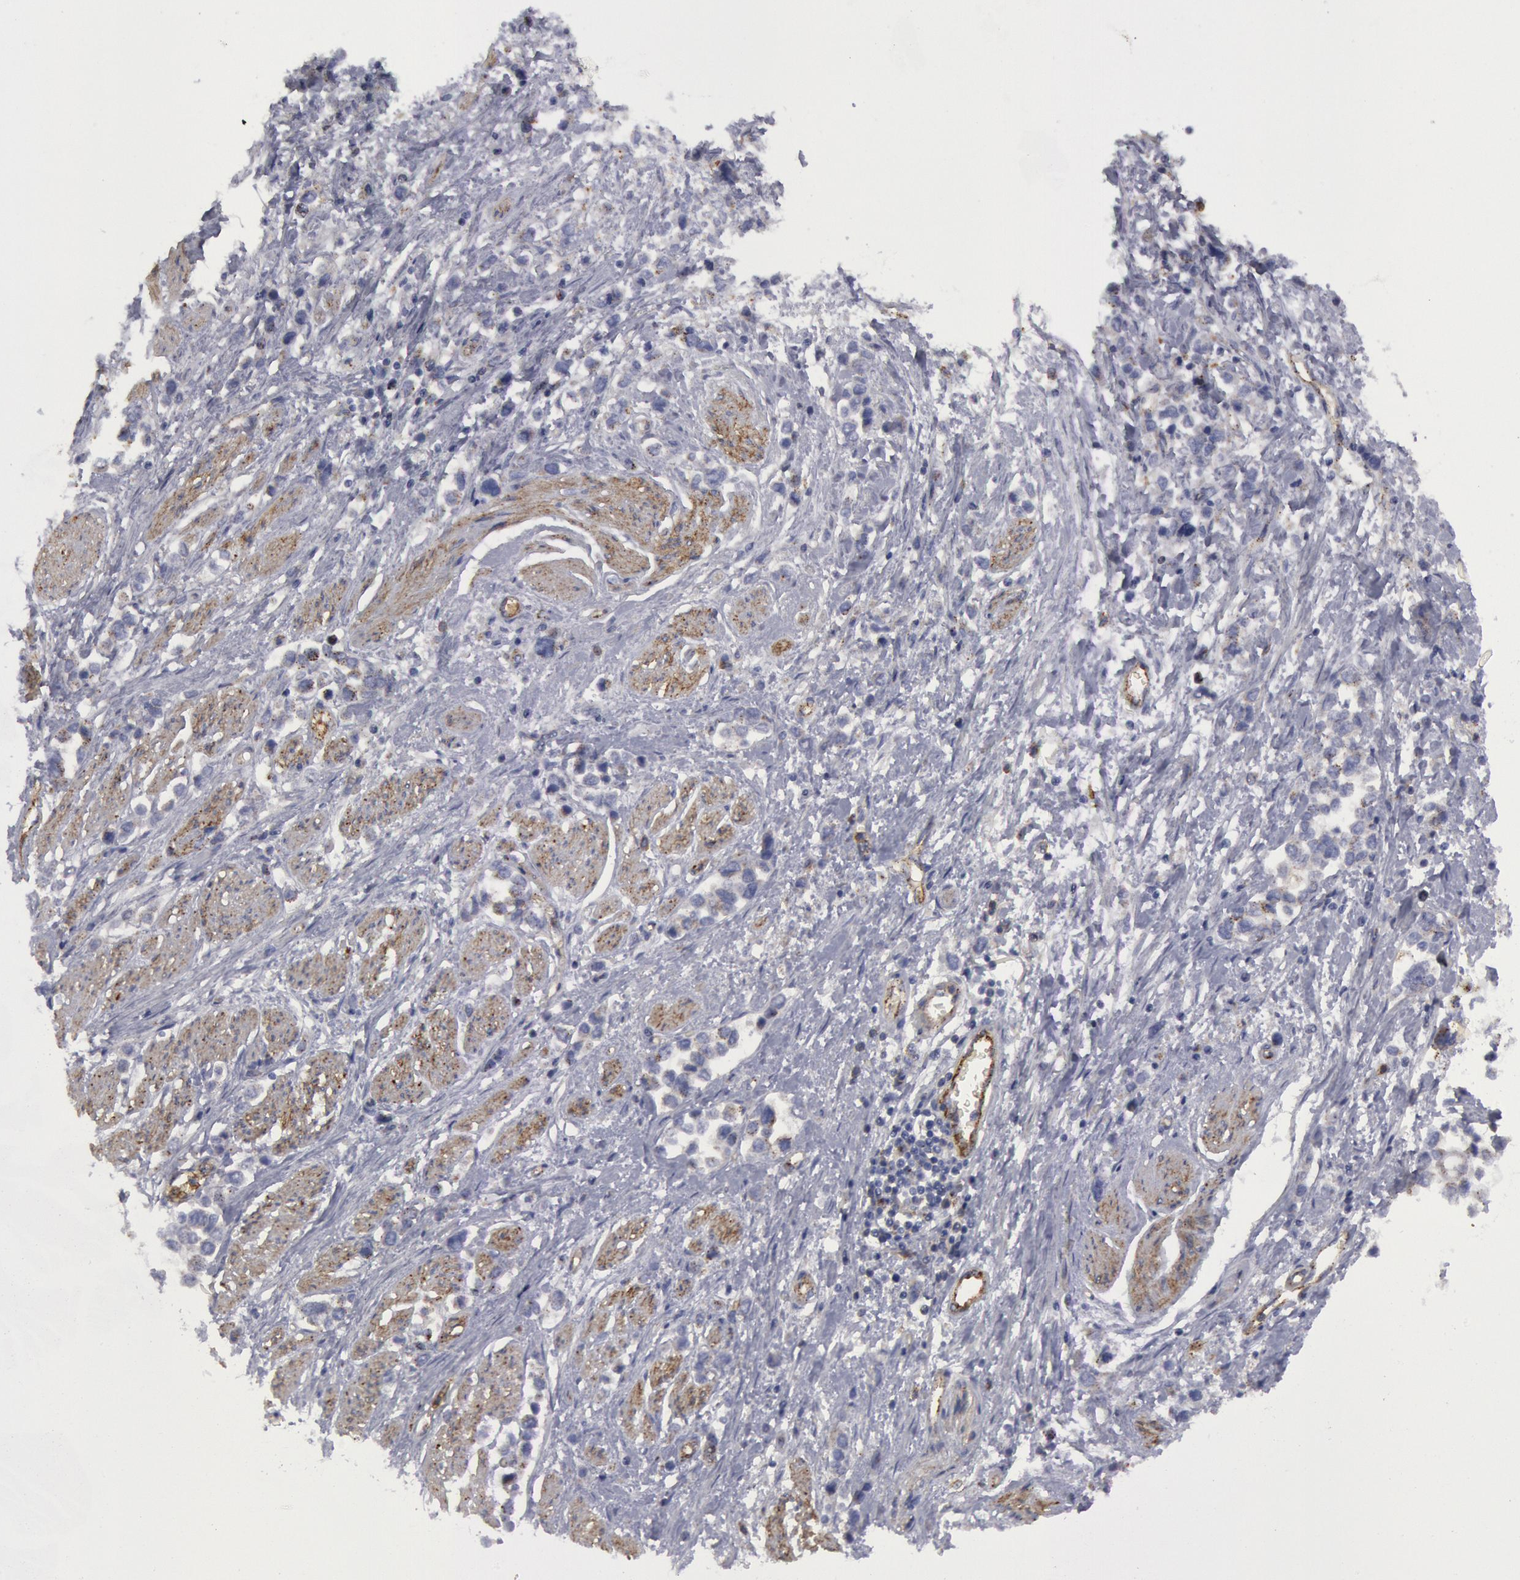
{"staining": {"intensity": "negative", "quantity": "none", "location": "none"}, "tissue": "stomach cancer", "cell_type": "Tumor cells", "image_type": "cancer", "snomed": [{"axis": "morphology", "description": "Adenocarcinoma, NOS"}, {"axis": "topography", "description": "Stomach, upper"}], "caption": "Stomach adenocarcinoma was stained to show a protein in brown. There is no significant expression in tumor cells. The staining was performed using DAB to visualize the protein expression in brown, while the nuclei were stained in blue with hematoxylin (Magnification: 20x).", "gene": "FLOT1", "patient": {"sex": "male", "age": 76}}